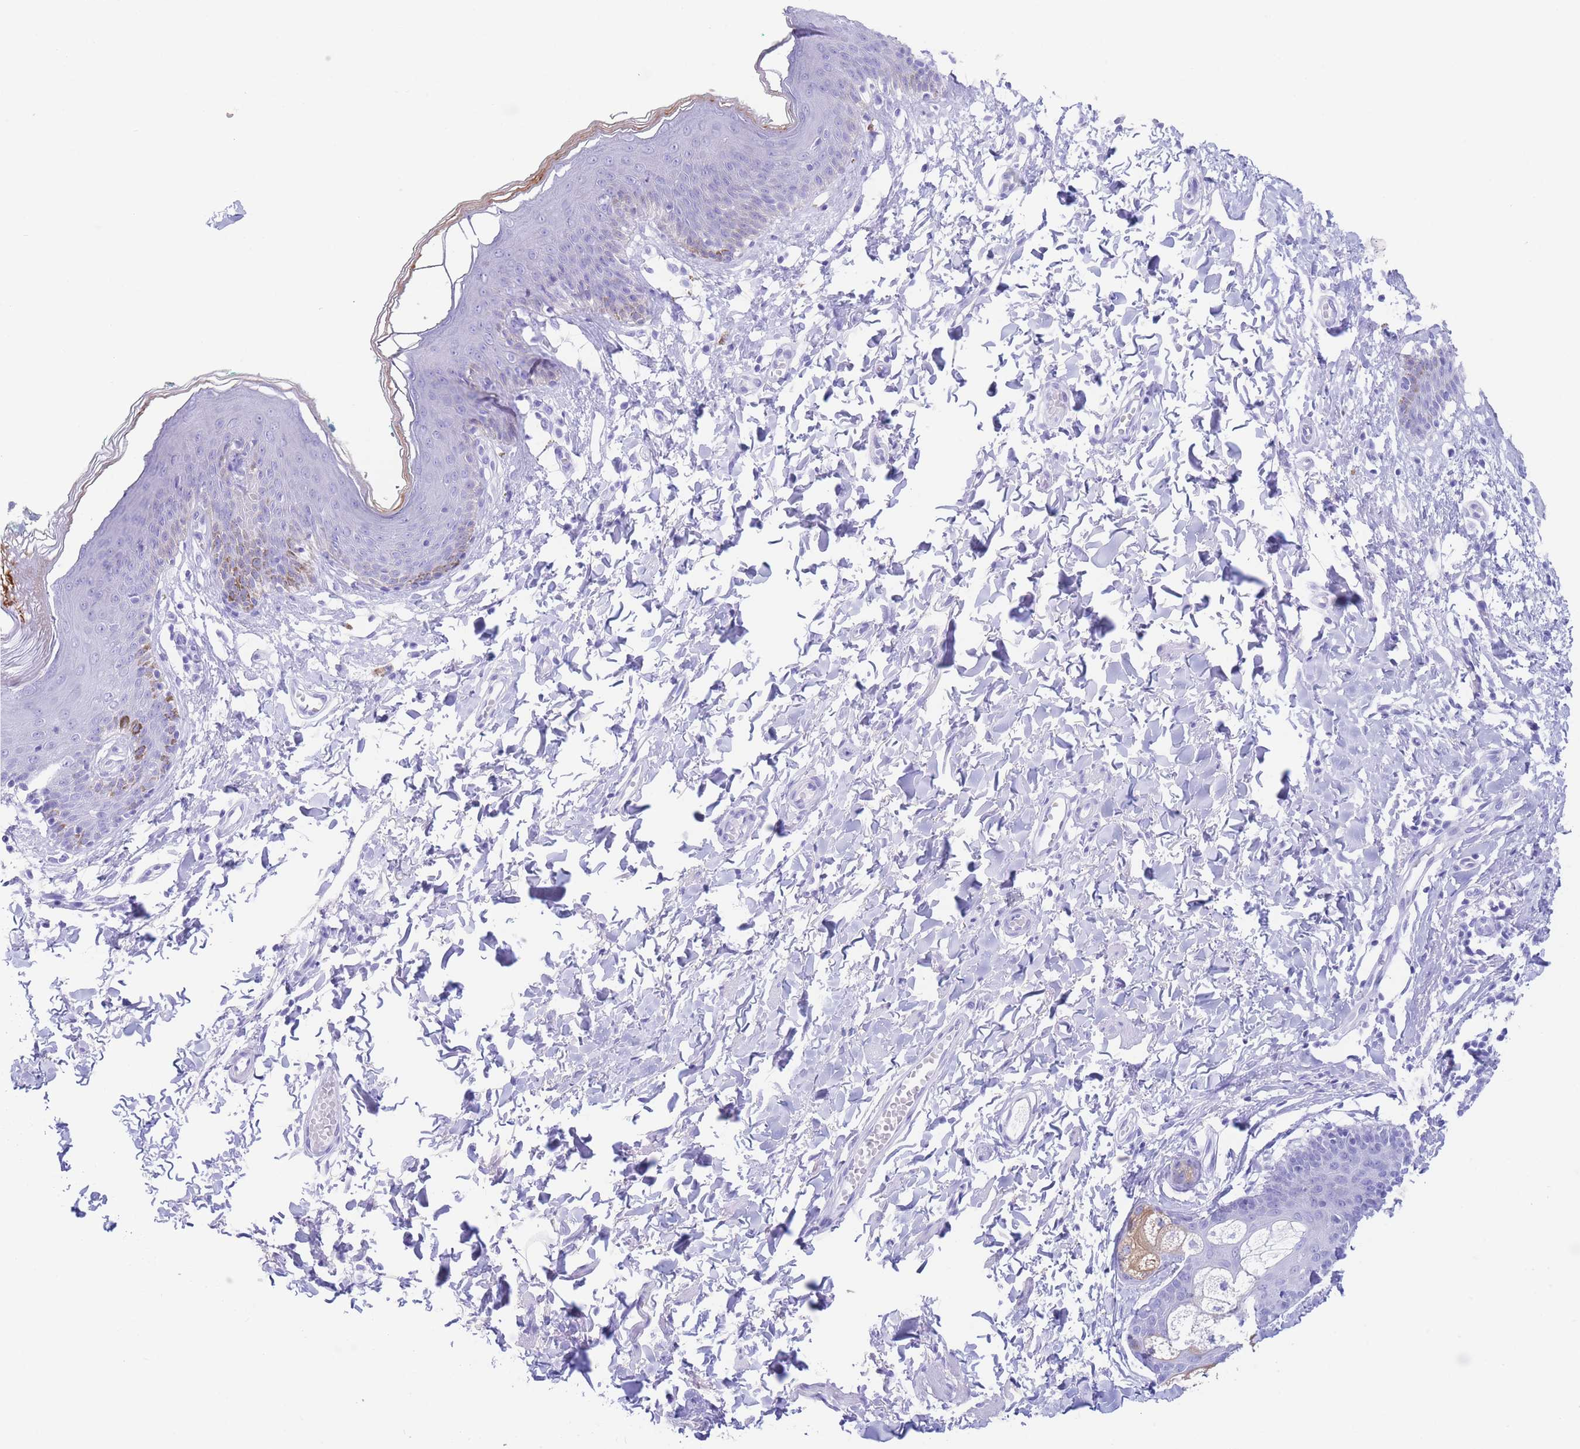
{"staining": {"intensity": "negative", "quantity": "none", "location": "none"}, "tissue": "skin", "cell_type": "Epidermal cells", "image_type": "normal", "snomed": [{"axis": "morphology", "description": "Normal tissue, NOS"}, {"axis": "topography", "description": "Vulva"}], "caption": "The image displays no significant positivity in epidermal cells of skin.", "gene": "SLCO1B1", "patient": {"sex": "female", "age": 66}}